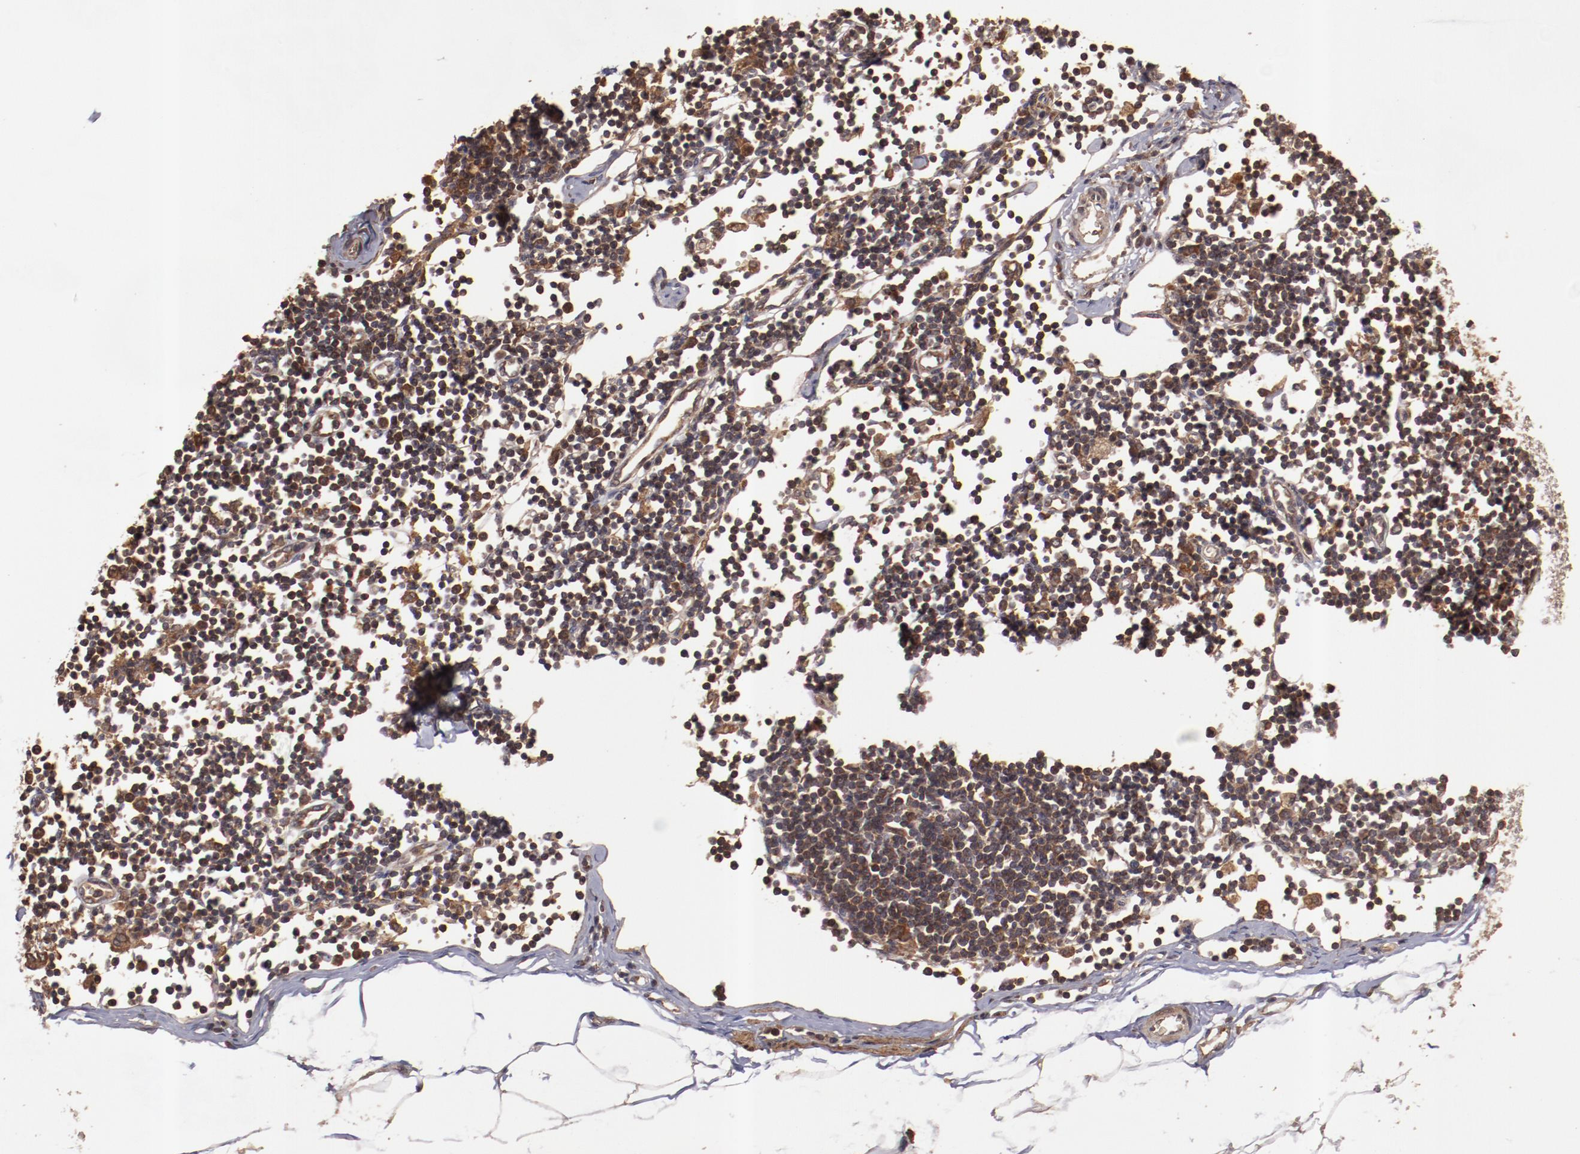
{"staining": {"intensity": "weak", "quantity": ">75%", "location": "cytoplasmic/membranous"}, "tissue": "adipose tissue", "cell_type": "Adipocytes", "image_type": "normal", "snomed": [{"axis": "morphology", "description": "Normal tissue, NOS"}, {"axis": "morphology", "description": "Adenocarcinoma, NOS"}, {"axis": "topography", "description": "Colon"}, {"axis": "topography", "description": "Peripheral nerve tissue"}], "caption": "Protein expression analysis of normal adipose tissue shows weak cytoplasmic/membranous positivity in approximately >75% of adipocytes.", "gene": "TXNDC16", "patient": {"sex": "male", "age": 14}}